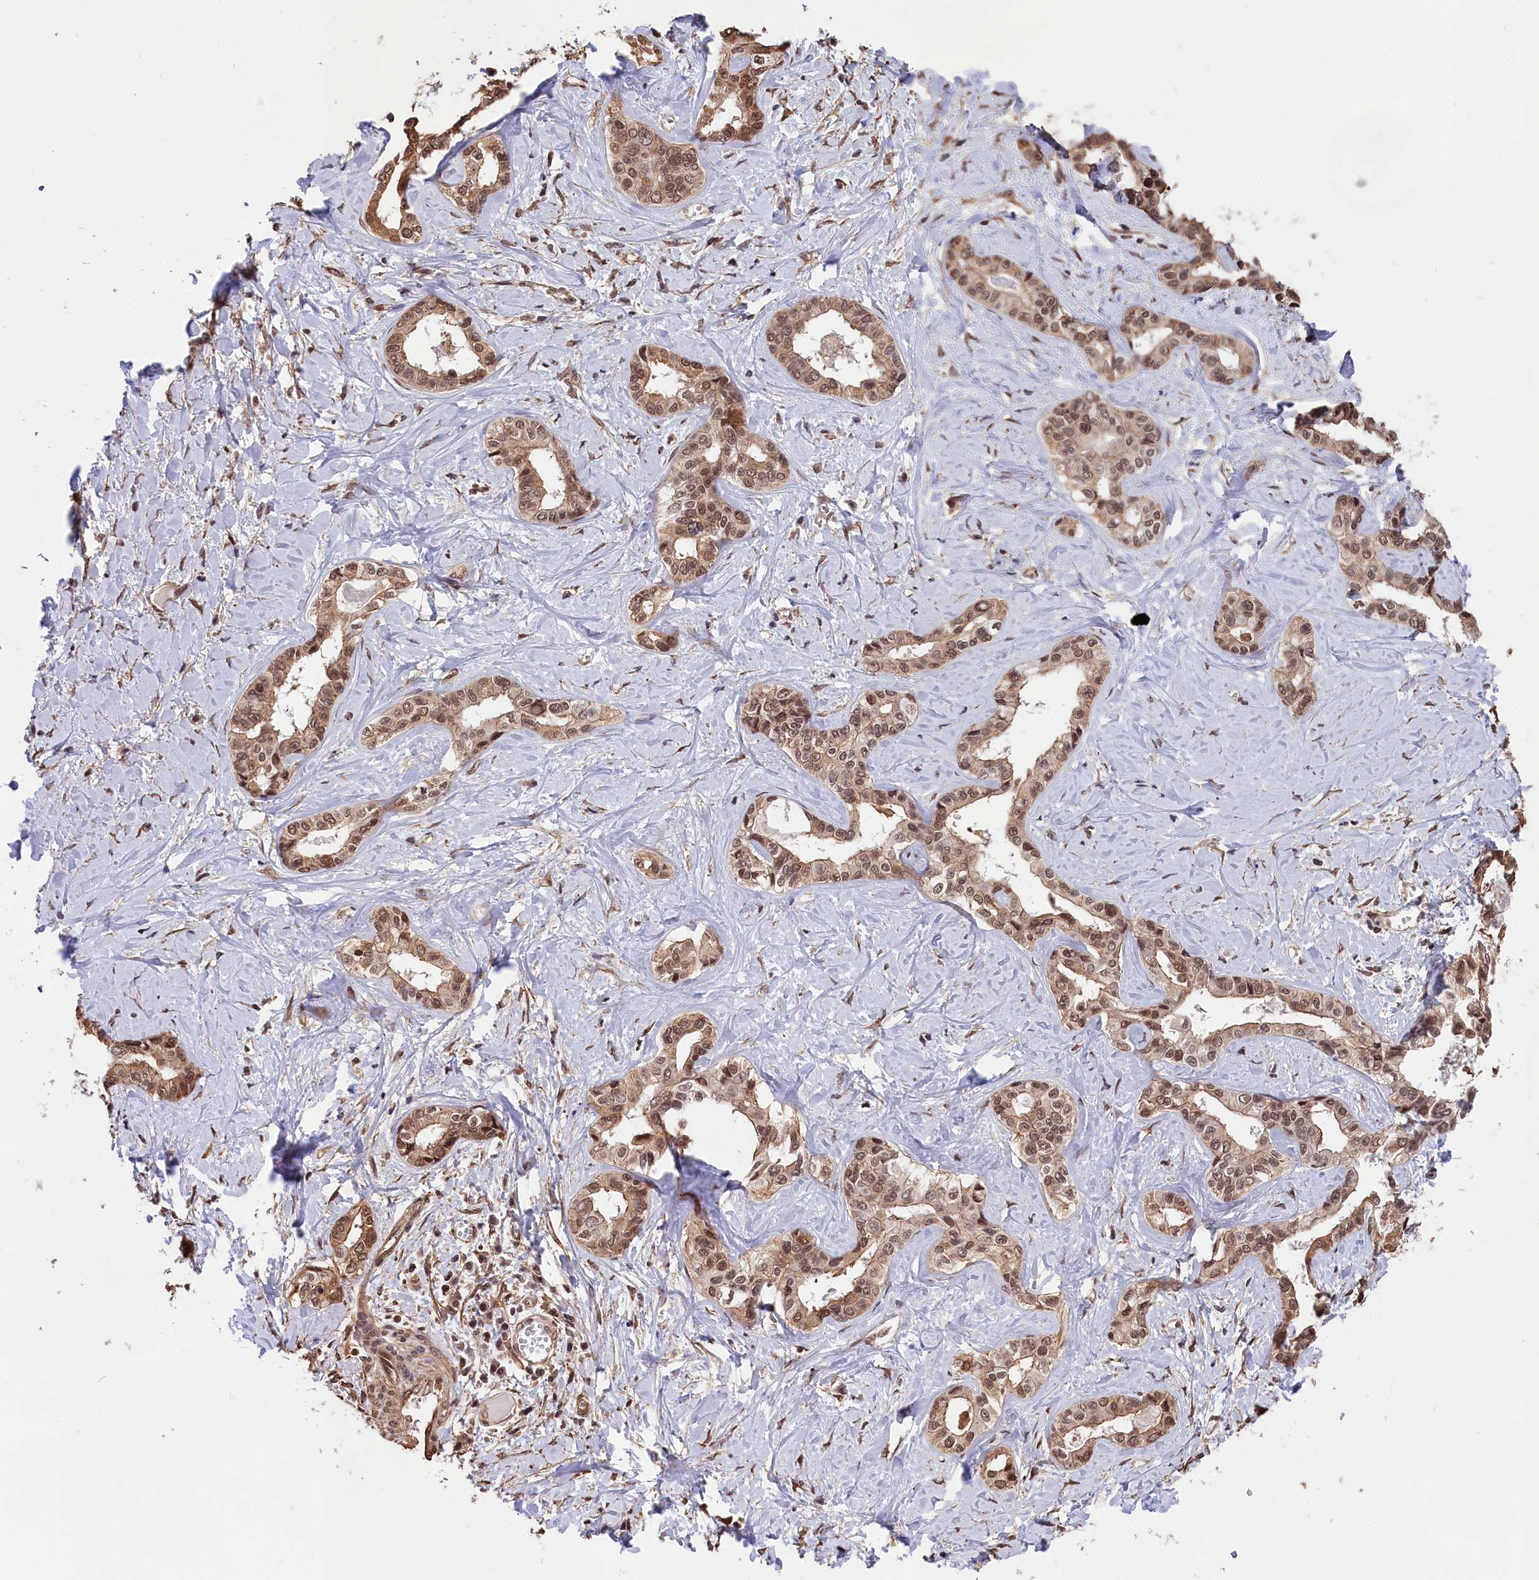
{"staining": {"intensity": "moderate", "quantity": ">75%", "location": "cytoplasmic/membranous,nuclear"}, "tissue": "liver cancer", "cell_type": "Tumor cells", "image_type": "cancer", "snomed": [{"axis": "morphology", "description": "Cholangiocarcinoma"}, {"axis": "topography", "description": "Liver"}], "caption": "The image reveals immunohistochemical staining of liver cancer. There is moderate cytoplasmic/membranous and nuclear positivity is appreciated in approximately >75% of tumor cells.", "gene": "ZC3H4", "patient": {"sex": "female", "age": 77}}